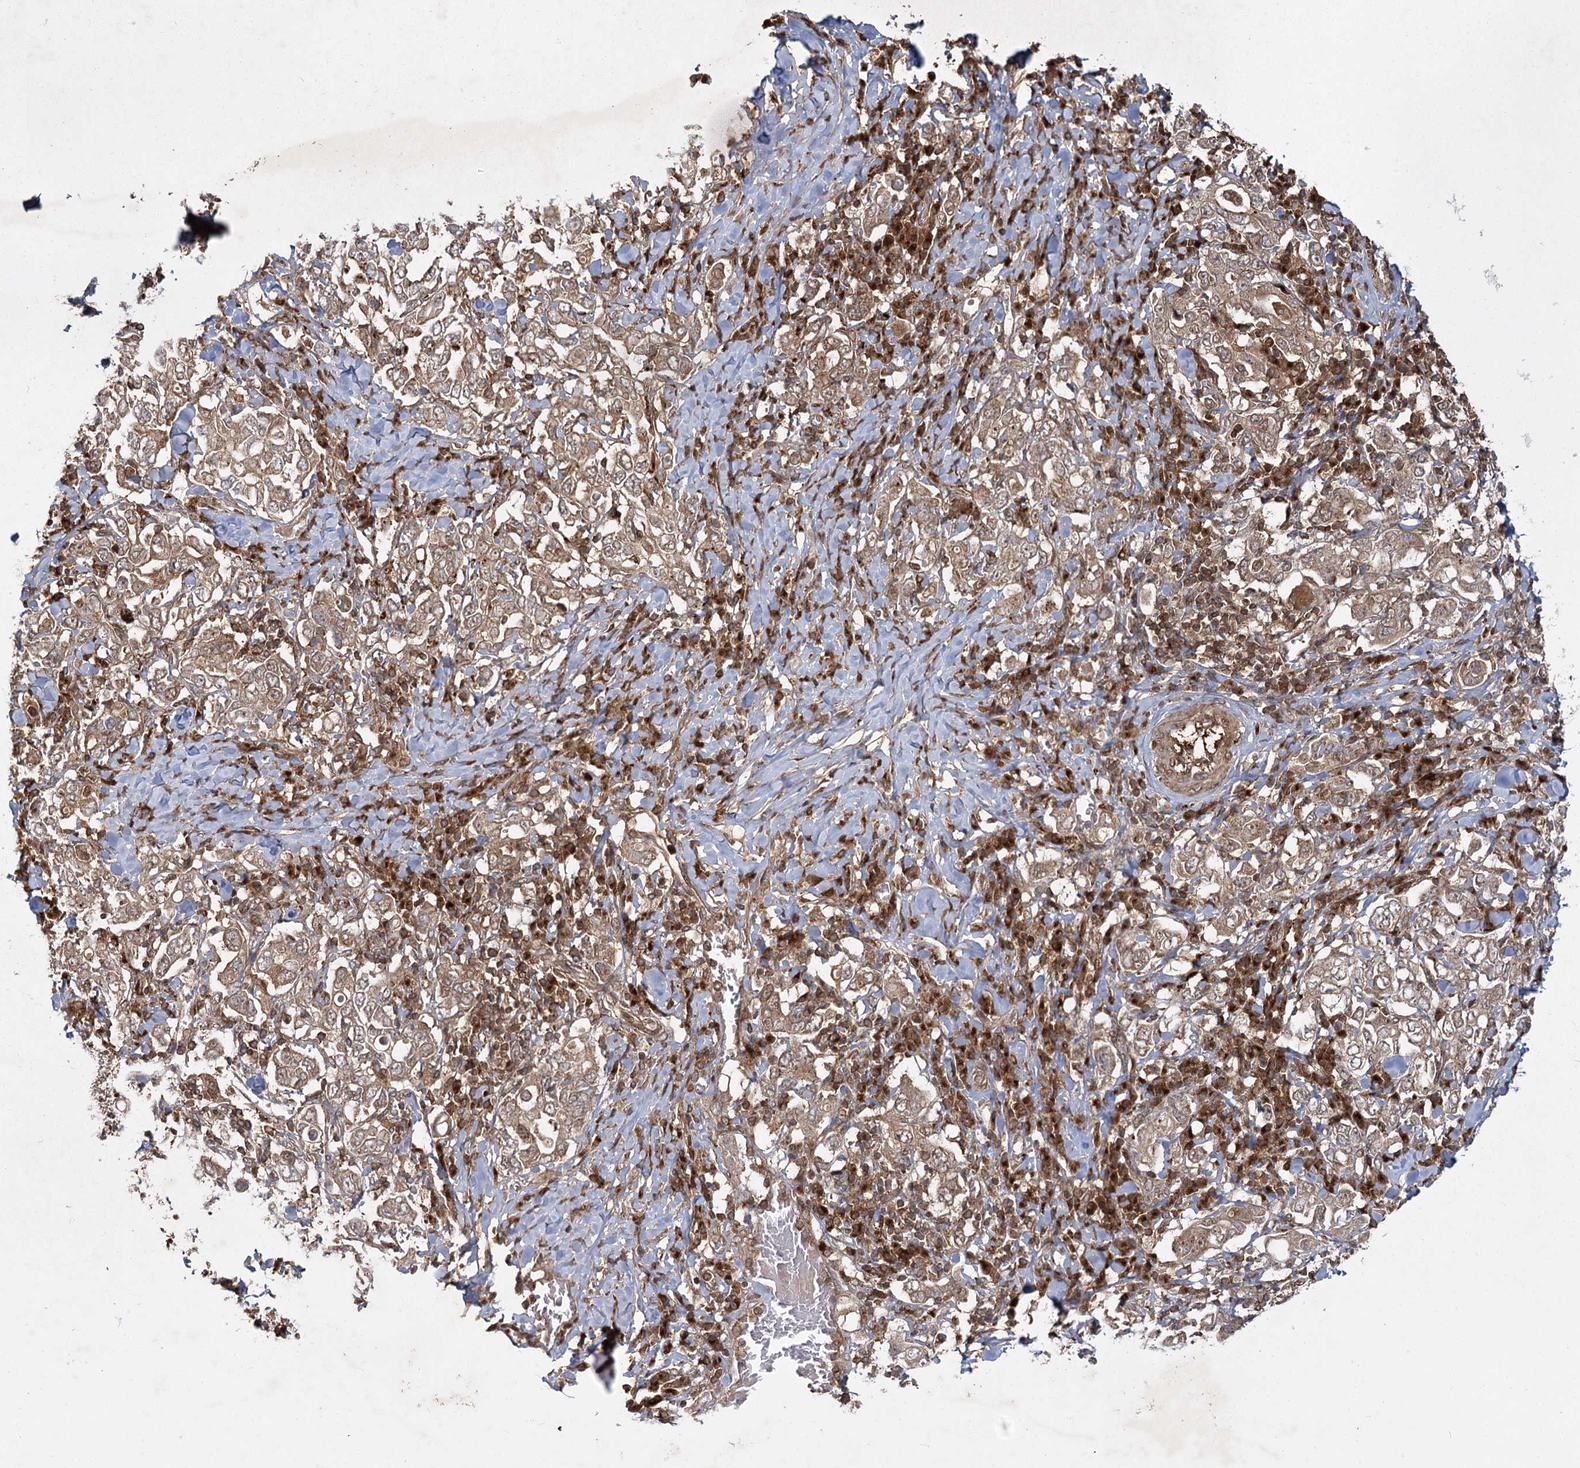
{"staining": {"intensity": "weak", "quantity": ">75%", "location": "cytoplasmic/membranous"}, "tissue": "stomach cancer", "cell_type": "Tumor cells", "image_type": "cancer", "snomed": [{"axis": "morphology", "description": "Adenocarcinoma, NOS"}, {"axis": "topography", "description": "Stomach, upper"}], "caption": "Immunohistochemical staining of stomach cancer displays weak cytoplasmic/membranous protein expression in about >75% of tumor cells.", "gene": "MDFIC", "patient": {"sex": "male", "age": 62}}